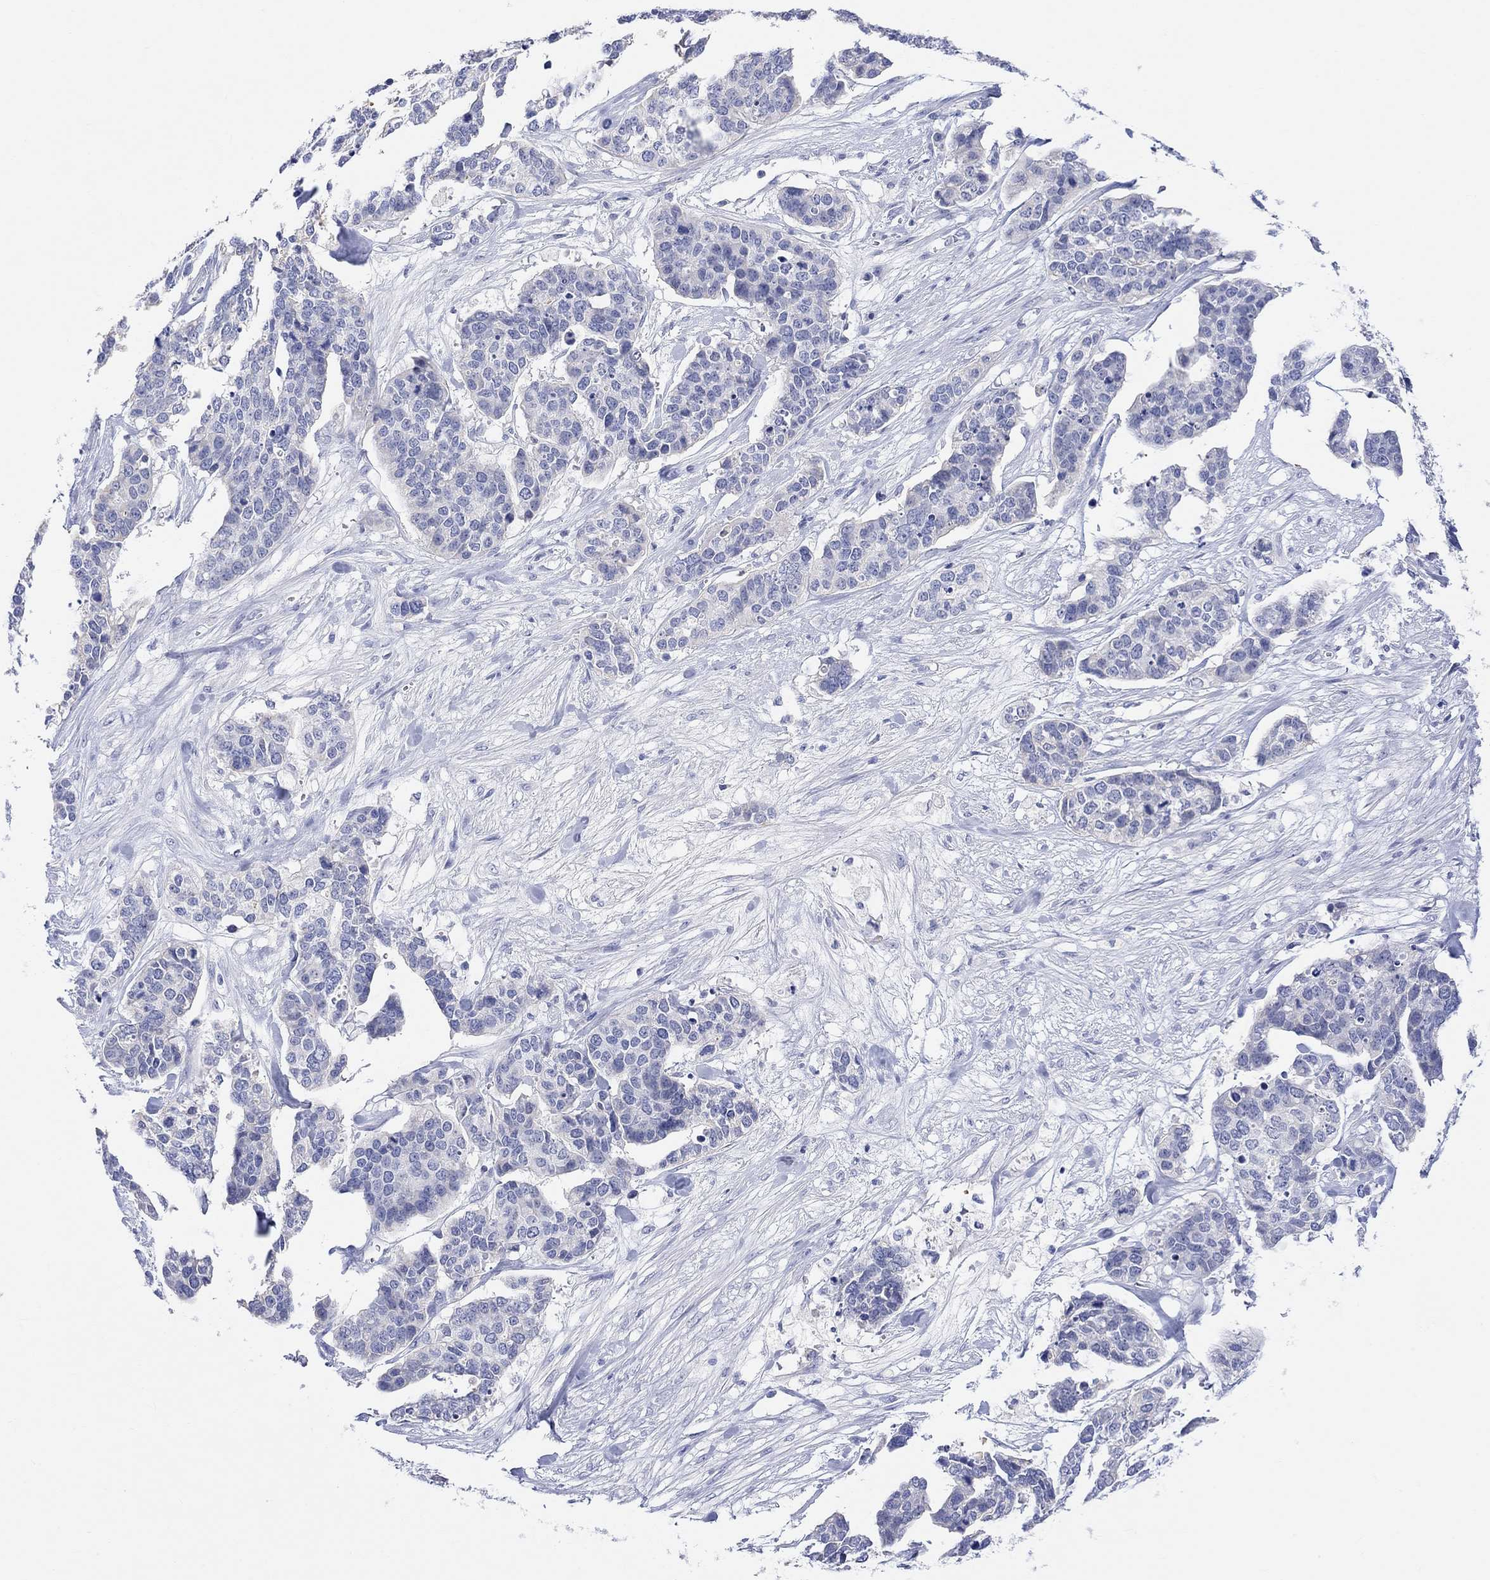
{"staining": {"intensity": "negative", "quantity": "none", "location": "none"}, "tissue": "ovarian cancer", "cell_type": "Tumor cells", "image_type": "cancer", "snomed": [{"axis": "morphology", "description": "Carcinoma, endometroid"}, {"axis": "topography", "description": "Ovary"}], "caption": "Immunohistochemical staining of human endometroid carcinoma (ovarian) displays no significant expression in tumor cells.", "gene": "TYR", "patient": {"sex": "female", "age": 65}}